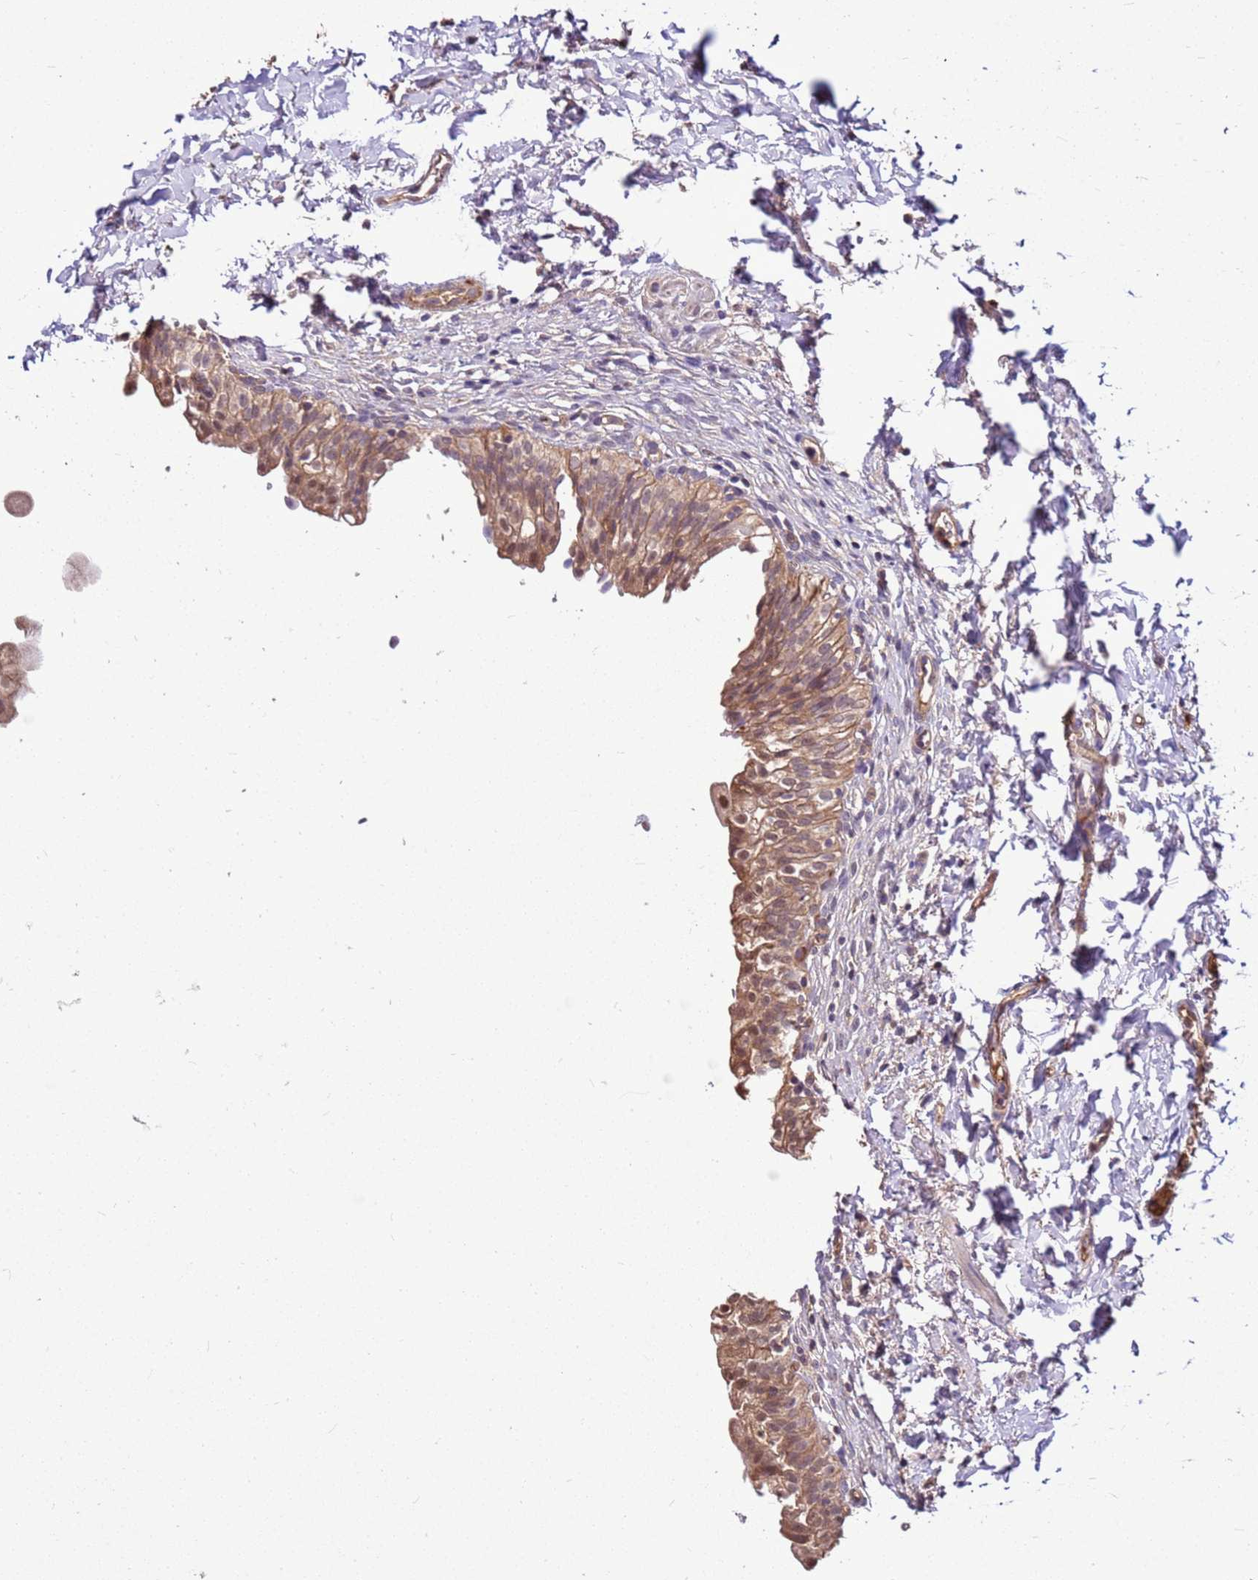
{"staining": {"intensity": "moderate", "quantity": ">75%", "location": "cytoplasmic/membranous,nuclear"}, "tissue": "urinary bladder", "cell_type": "Urothelial cells", "image_type": "normal", "snomed": [{"axis": "morphology", "description": "Normal tissue, NOS"}, {"axis": "topography", "description": "Urinary bladder"}], "caption": "Moderate cytoplasmic/membranous,nuclear positivity is identified in approximately >75% of urothelial cells in unremarkable urinary bladder. Using DAB (3,3'-diaminobenzidine) (brown) and hematoxylin (blue) stains, captured at high magnification using brightfield microscopy.", "gene": "BBS5", "patient": {"sex": "male", "age": 55}}